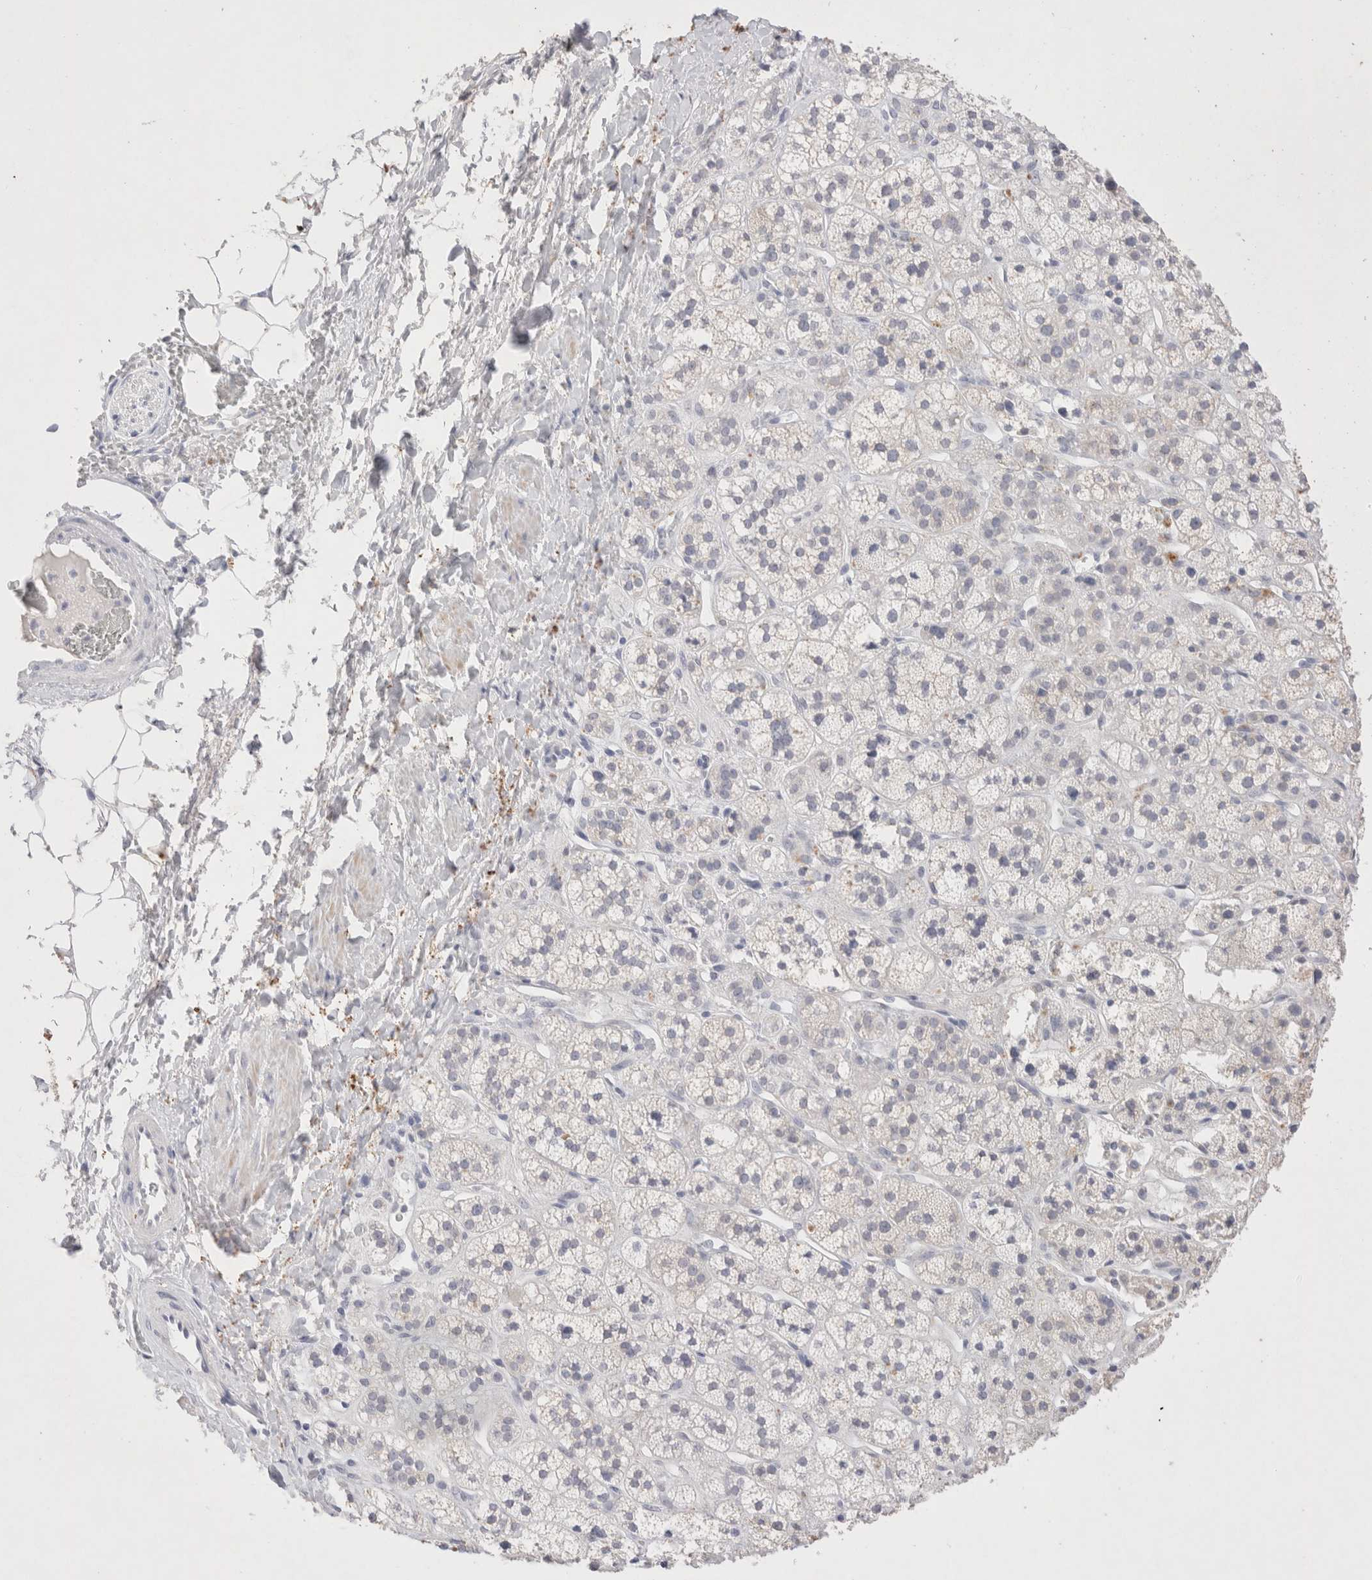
{"staining": {"intensity": "moderate", "quantity": "<25%", "location": "cytoplasmic/membranous"}, "tissue": "adrenal gland", "cell_type": "Glandular cells", "image_type": "normal", "snomed": [{"axis": "morphology", "description": "Normal tissue, NOS"}, {"axis": "topography", "description": "Adrenal gland"}], "caption": "IHC (DAB (3,3'-diaminobenzidine)) staining of unremarkable human adrenal gland exhibits moderate cytoplasmic/membranous protein expression in about <25% of glandular cells.", "gene": "EPCAM", "patient": {"sex": "male", "age": 56}}